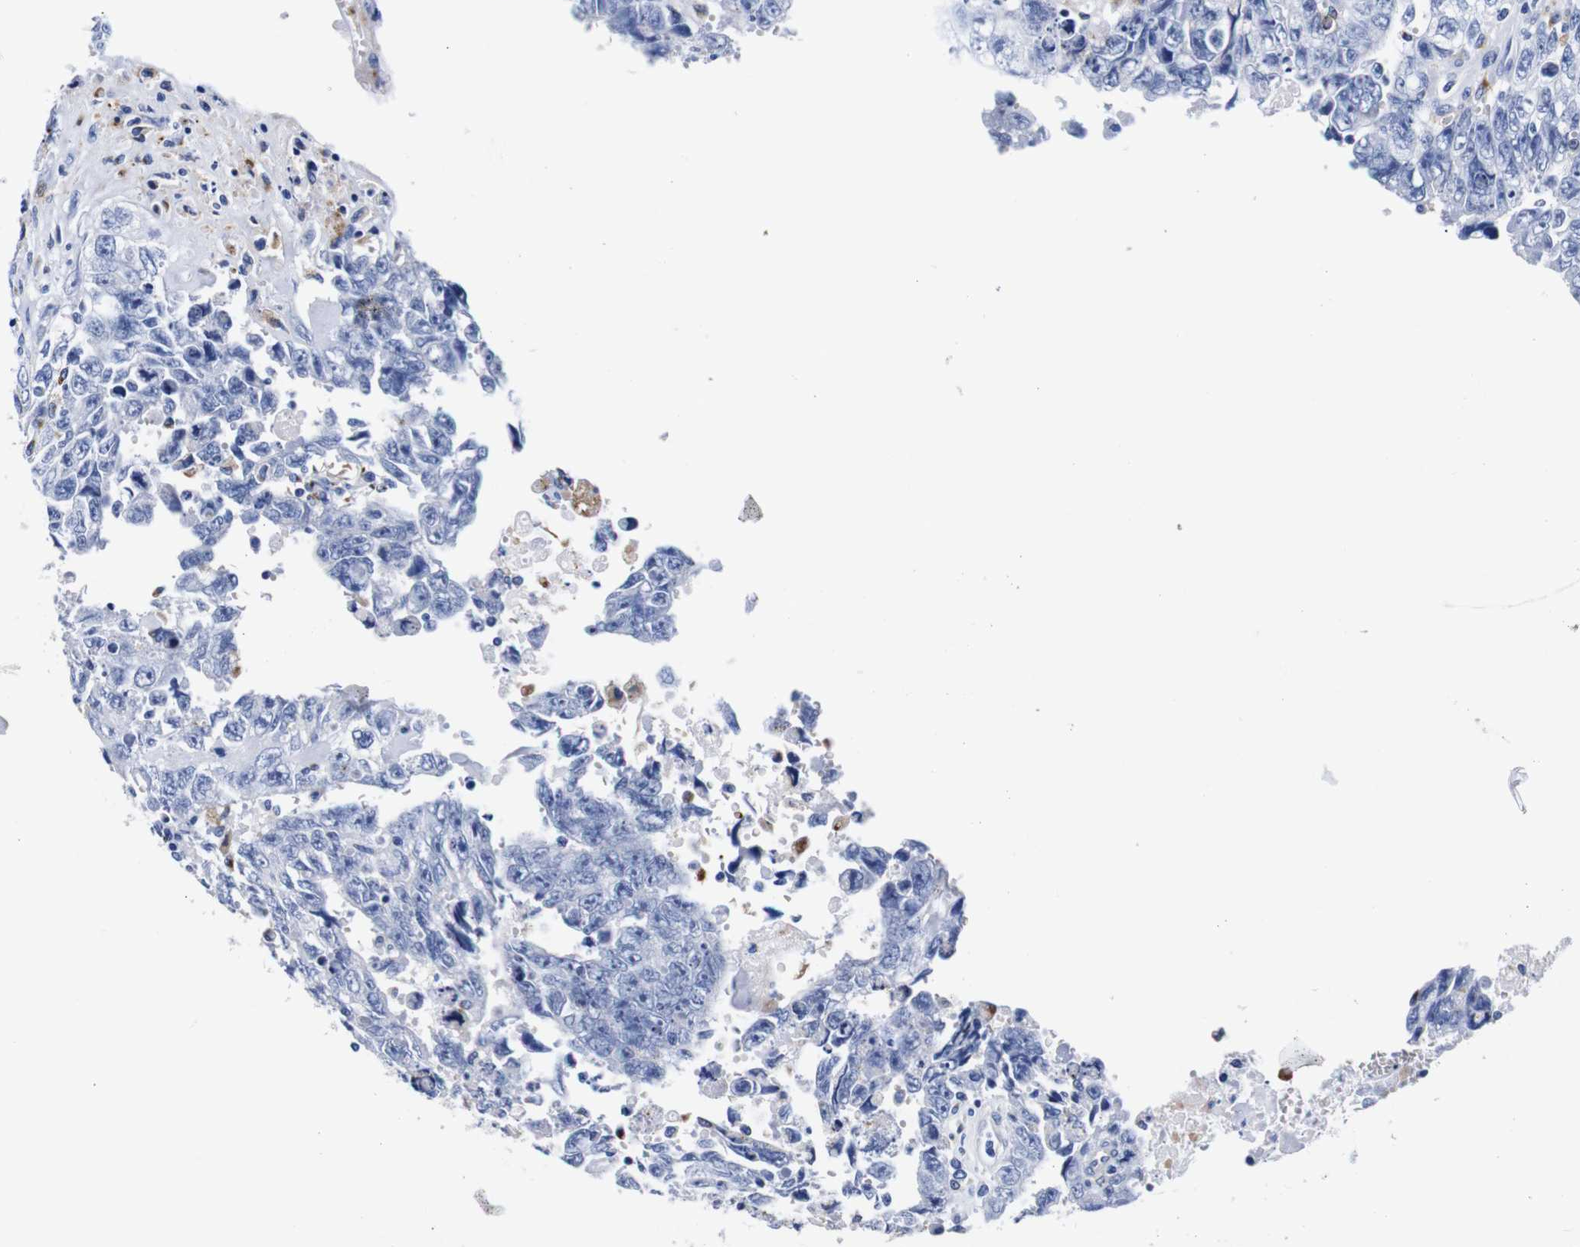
{"staining": {"intensity": "negative", "quantity": "none", "location": "none"}, "tissue": "testis cancer", "cell_type": "Tumor cells", "image_type": "cancer", "snomed": [{"axis": "morphology", "description": "Carcinoma, Embryonal, NOS"}, {"axis": "topography", "description": "Testis"}], "caption": "A histopathology image of testis cancer stained for a protein shows no brown staining in tumor cells.", "gene": "HLA-DMB", "patient": {"sex": "male", "age": 28}}